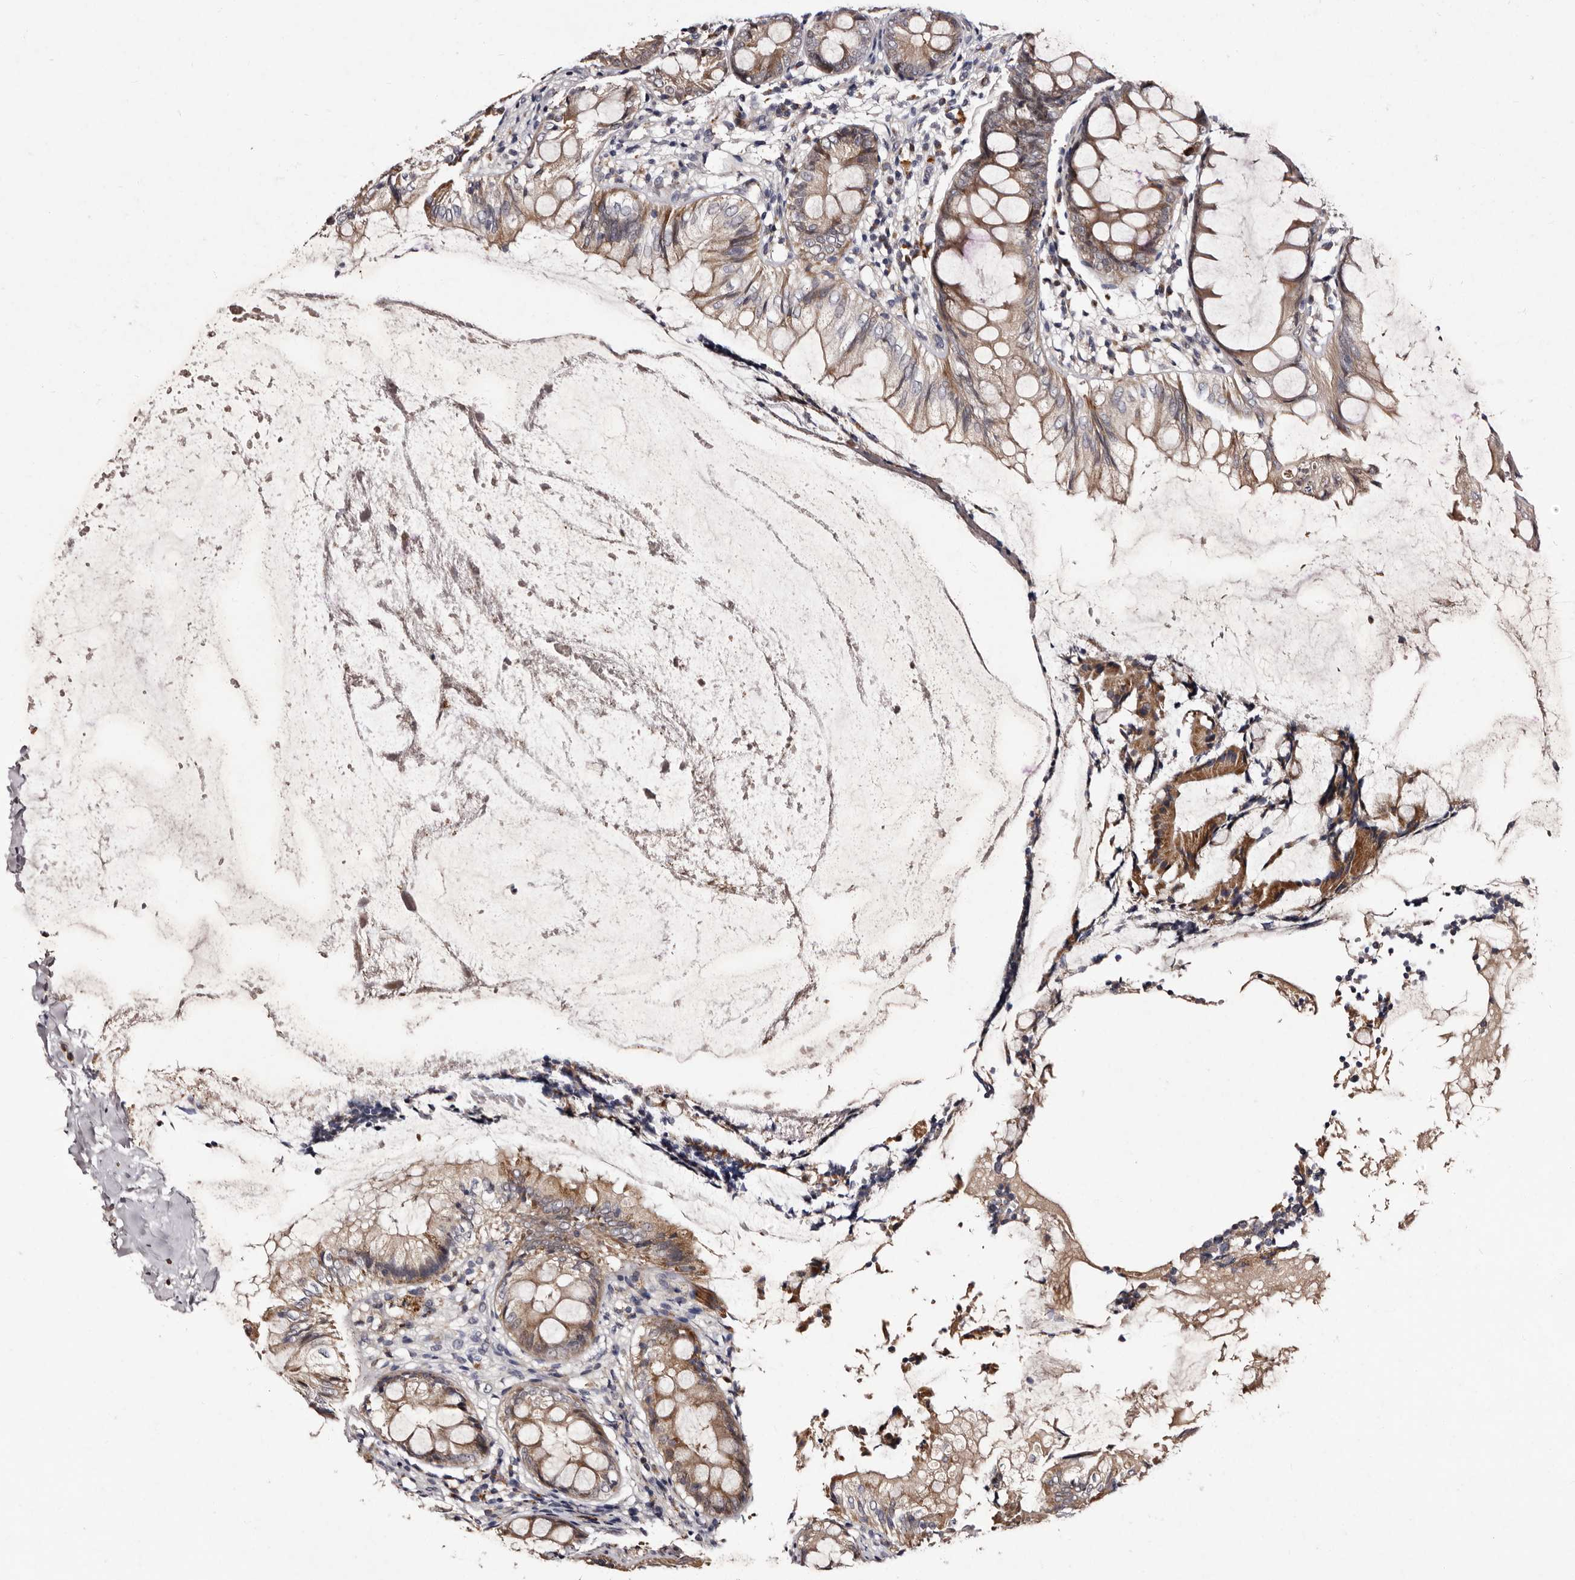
{"staining": {"intensity": "moderate", "quantity": ">75%", "location": "cytoplasmic/membranous"}, "tissue": "appendix", "cell_type": "Glandular cells", "image_type": "normal", "snomed": [{"axis": "morphology", "description": "Normal tissue, NOS"}, {"axis": "topography", "description": "Appendix"}], "caption": "The photomicrograph exhibits staining of normal appendix, revealing moderate cytoplasmic/membranous protein staining (brown color) within glandular cells.", "gene": "DNPH1", "patient": {"sex": "female", "age": 77}}